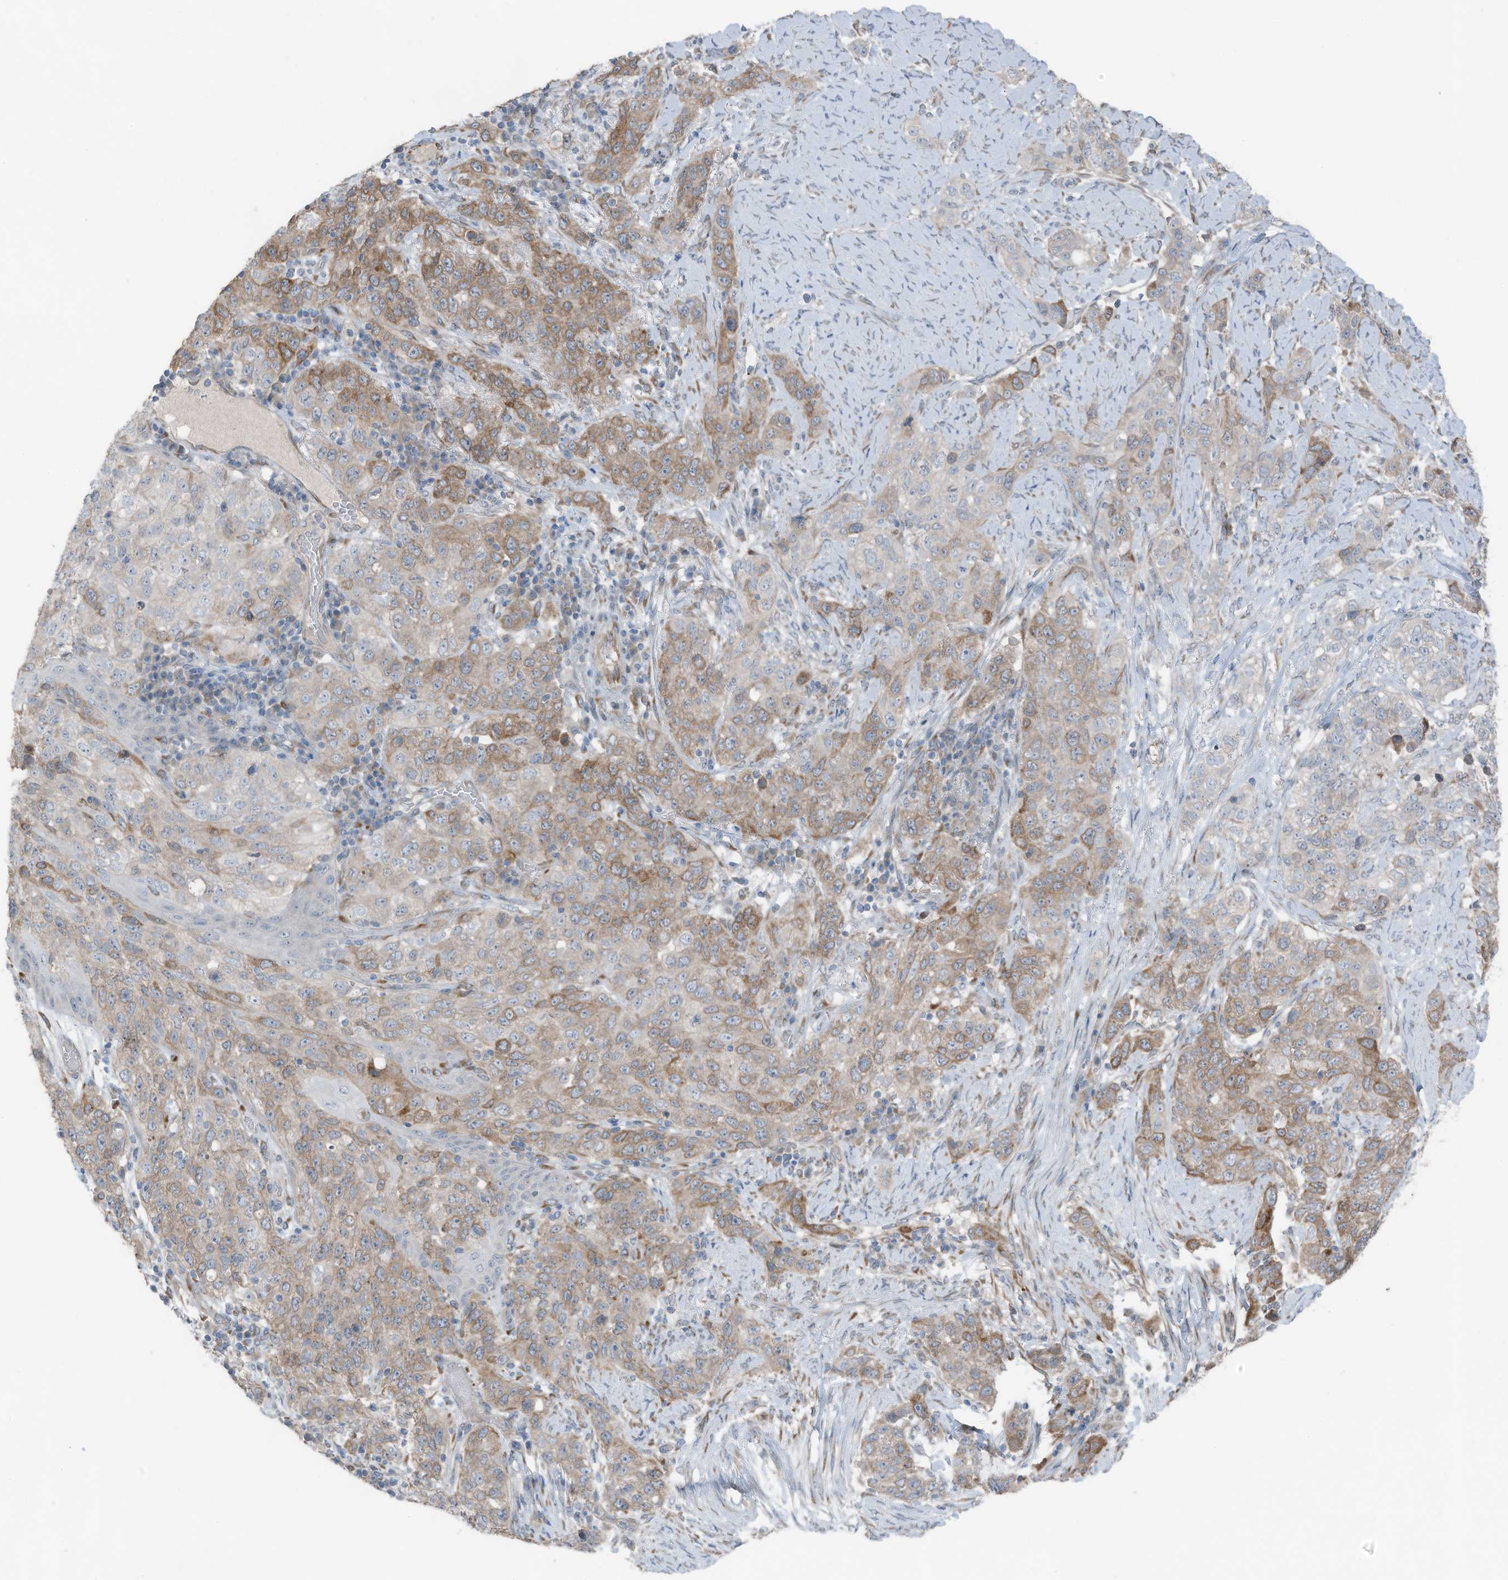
{"staining": {"intensity": "moderate", "quantity": ">75%", "location": "cytoplasmic/membranous"}, "tissue": "stomach cancer", "cell_type": "Tumor cells", "image_type": "cancer", "snomed": [{"axis": "morphology", "description": "Adenocarcinoma, NOS"}, {"axis": "topography", "description": "Stomach"}], "caption": "About >75% of tumor cells in human stomach adenocarcinoma display moderate cytoplasmic/membranous protein staining as visualized by brown immunohistochemical staining.", "gene": "ARHGEF33", "patient": {"sex": "male", "age": 48}}